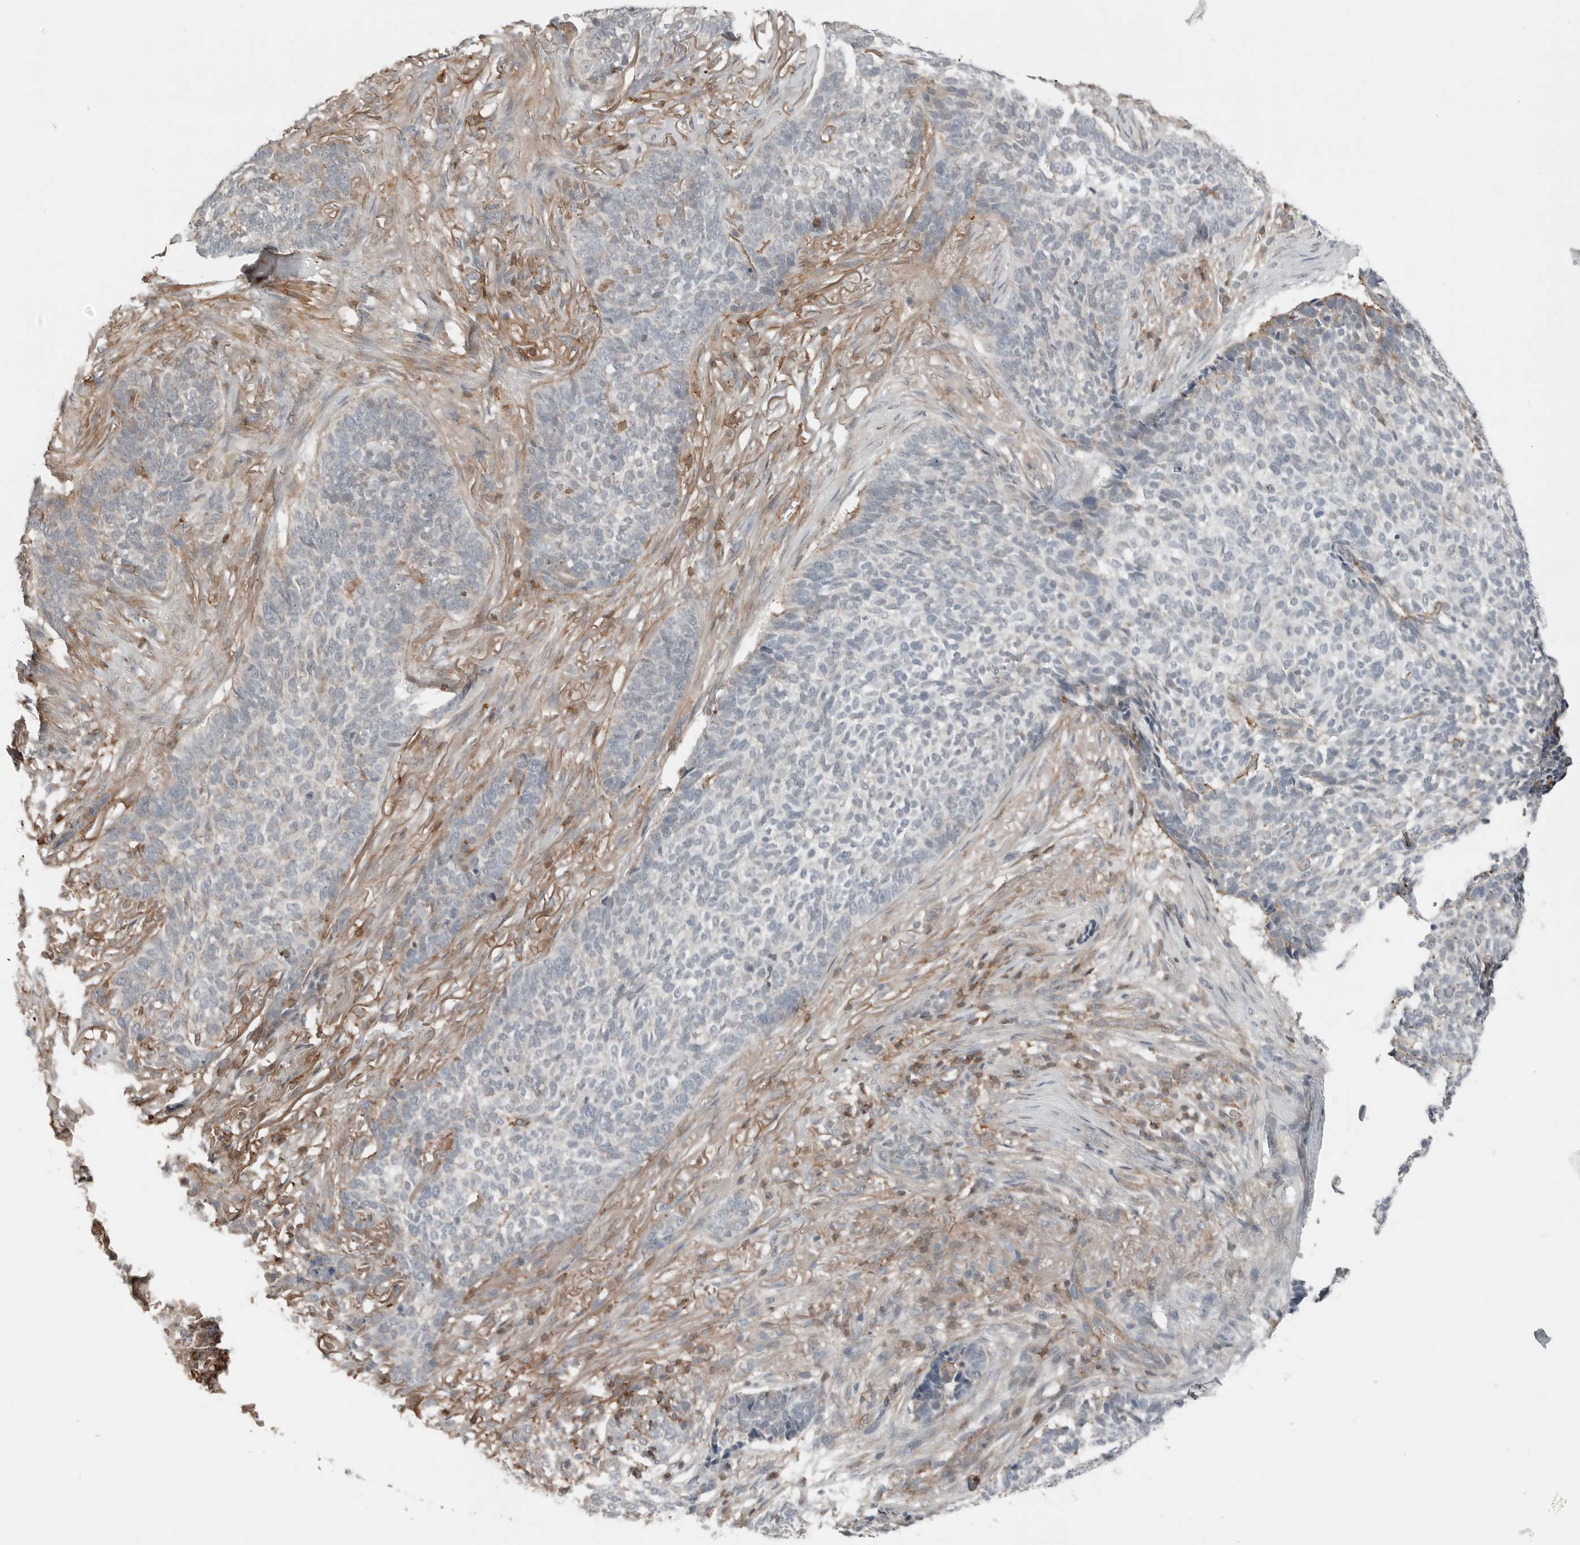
{"staining": {"intensity": "negative", "quantity": "none", "location": "none"}, "tissue": "skin cancer", "cell_type": "Tumor cells", "image_type": "cancer", "snomed": [{"axis": "morphology", "description": "Basal cell carcinoma"}, {"axis": "topography", "description": "Skin"}], "caption": "Human skin basal cell carcinoma stained for a protein using immunohistochemistry exhibits no staining in tumor cells.", "gene": "LEFTY2", "patient": {"sex": "male", "age": 85}}